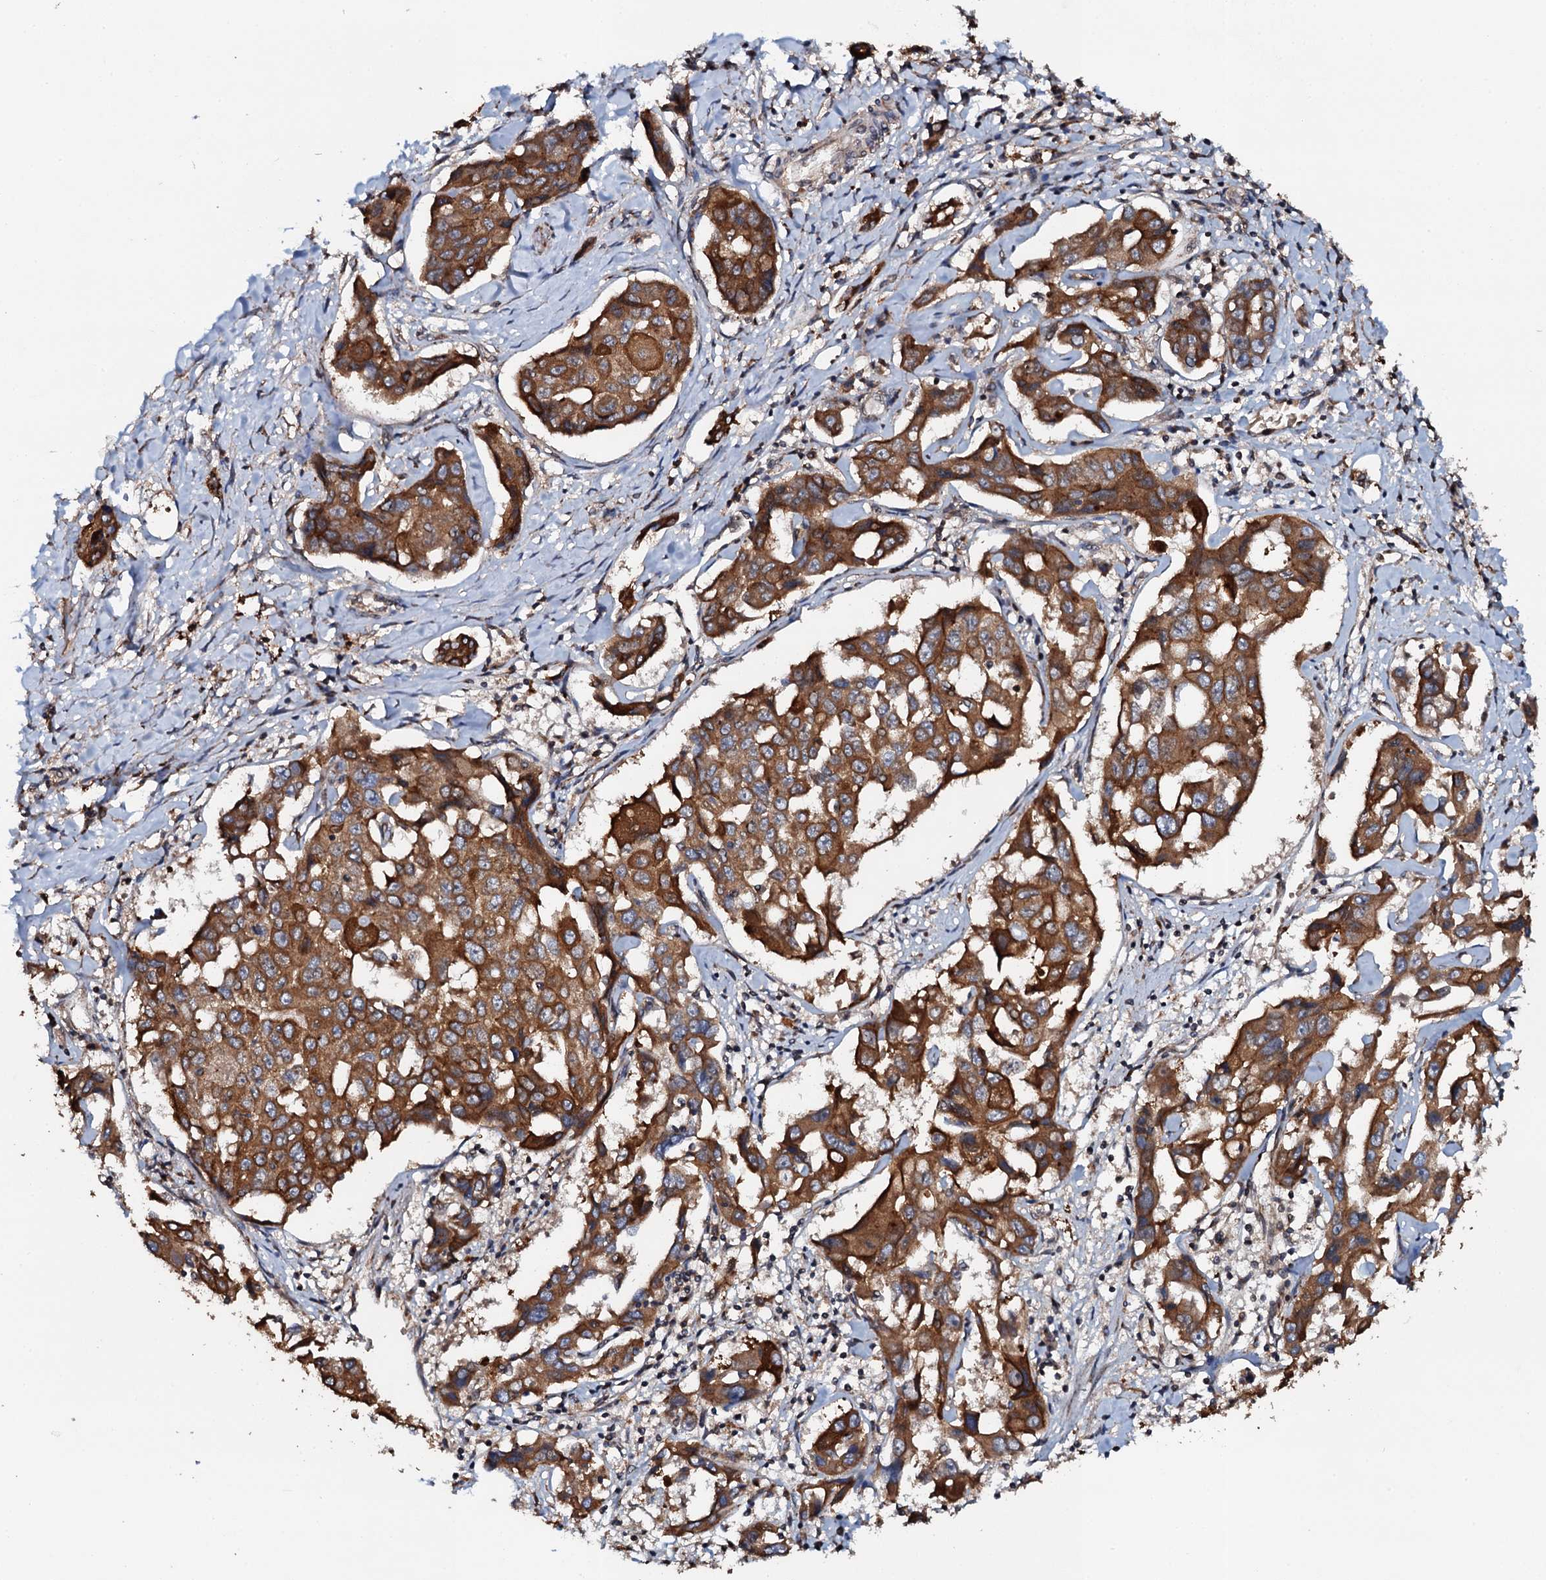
{"staining": {"intensity": "strong", "quantity": ">75%", "location": "cytoplasmic/membranous"}, "tissue": "liver cancer", "cell_type": "Tumor cells", "image_type": "cancer", "snomed": [{"axis": "morphology", "description": "Cholangiocarcinoma"}, {"axis": "topography", "description": "Liver"}], "caption": "Cholangiocarcinoma (liver) stained with a protein marker displays strong staining in tumor cells.", "gene": "GLCE", "patient": {"sex": "male", "age": 59}}